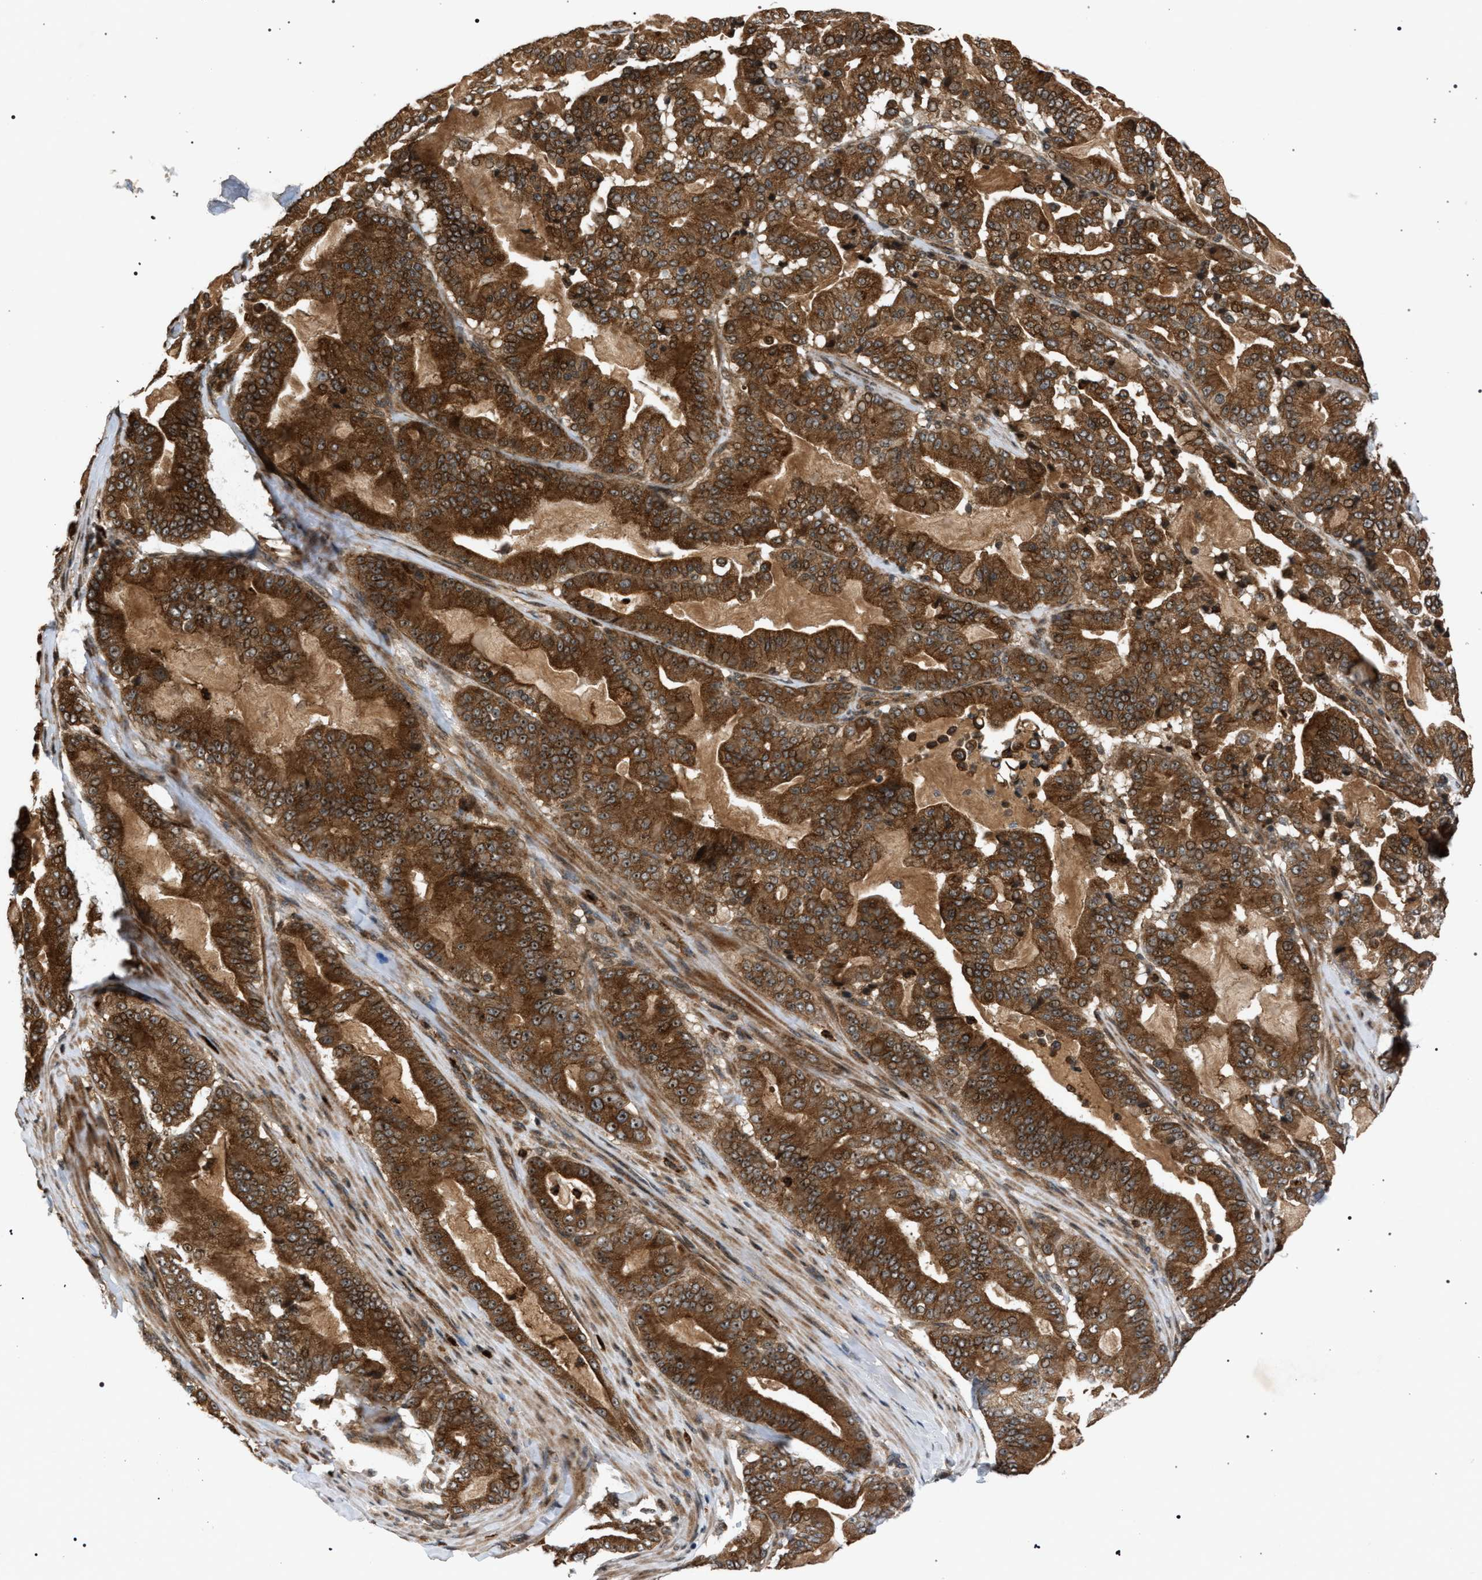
{"staining": {"intensity": "strong", "quantity": ">75%", "location": "cytoplasmic/membranous,nuclear"}, "tissue": "pancreatic cancer", "cell_type": "Tumor cells", "image_type": "cancer", "snomed": [{"axis": "morphology", "description": "Adenocarcinoma, NOS"}, {"axis": "topography", "description": "Pancreas"}], "caption": "Immunohistochemistry (DAB (3,3'-diaminobenzidine)) staining of human pancreatic cancer demonstrates strong cytoplasmic/membranous and nuclear protein positivity in approximately >75% of tumor cells.", "gene": "IRAK4", "patient": {"sex": "male", "age": 63}}